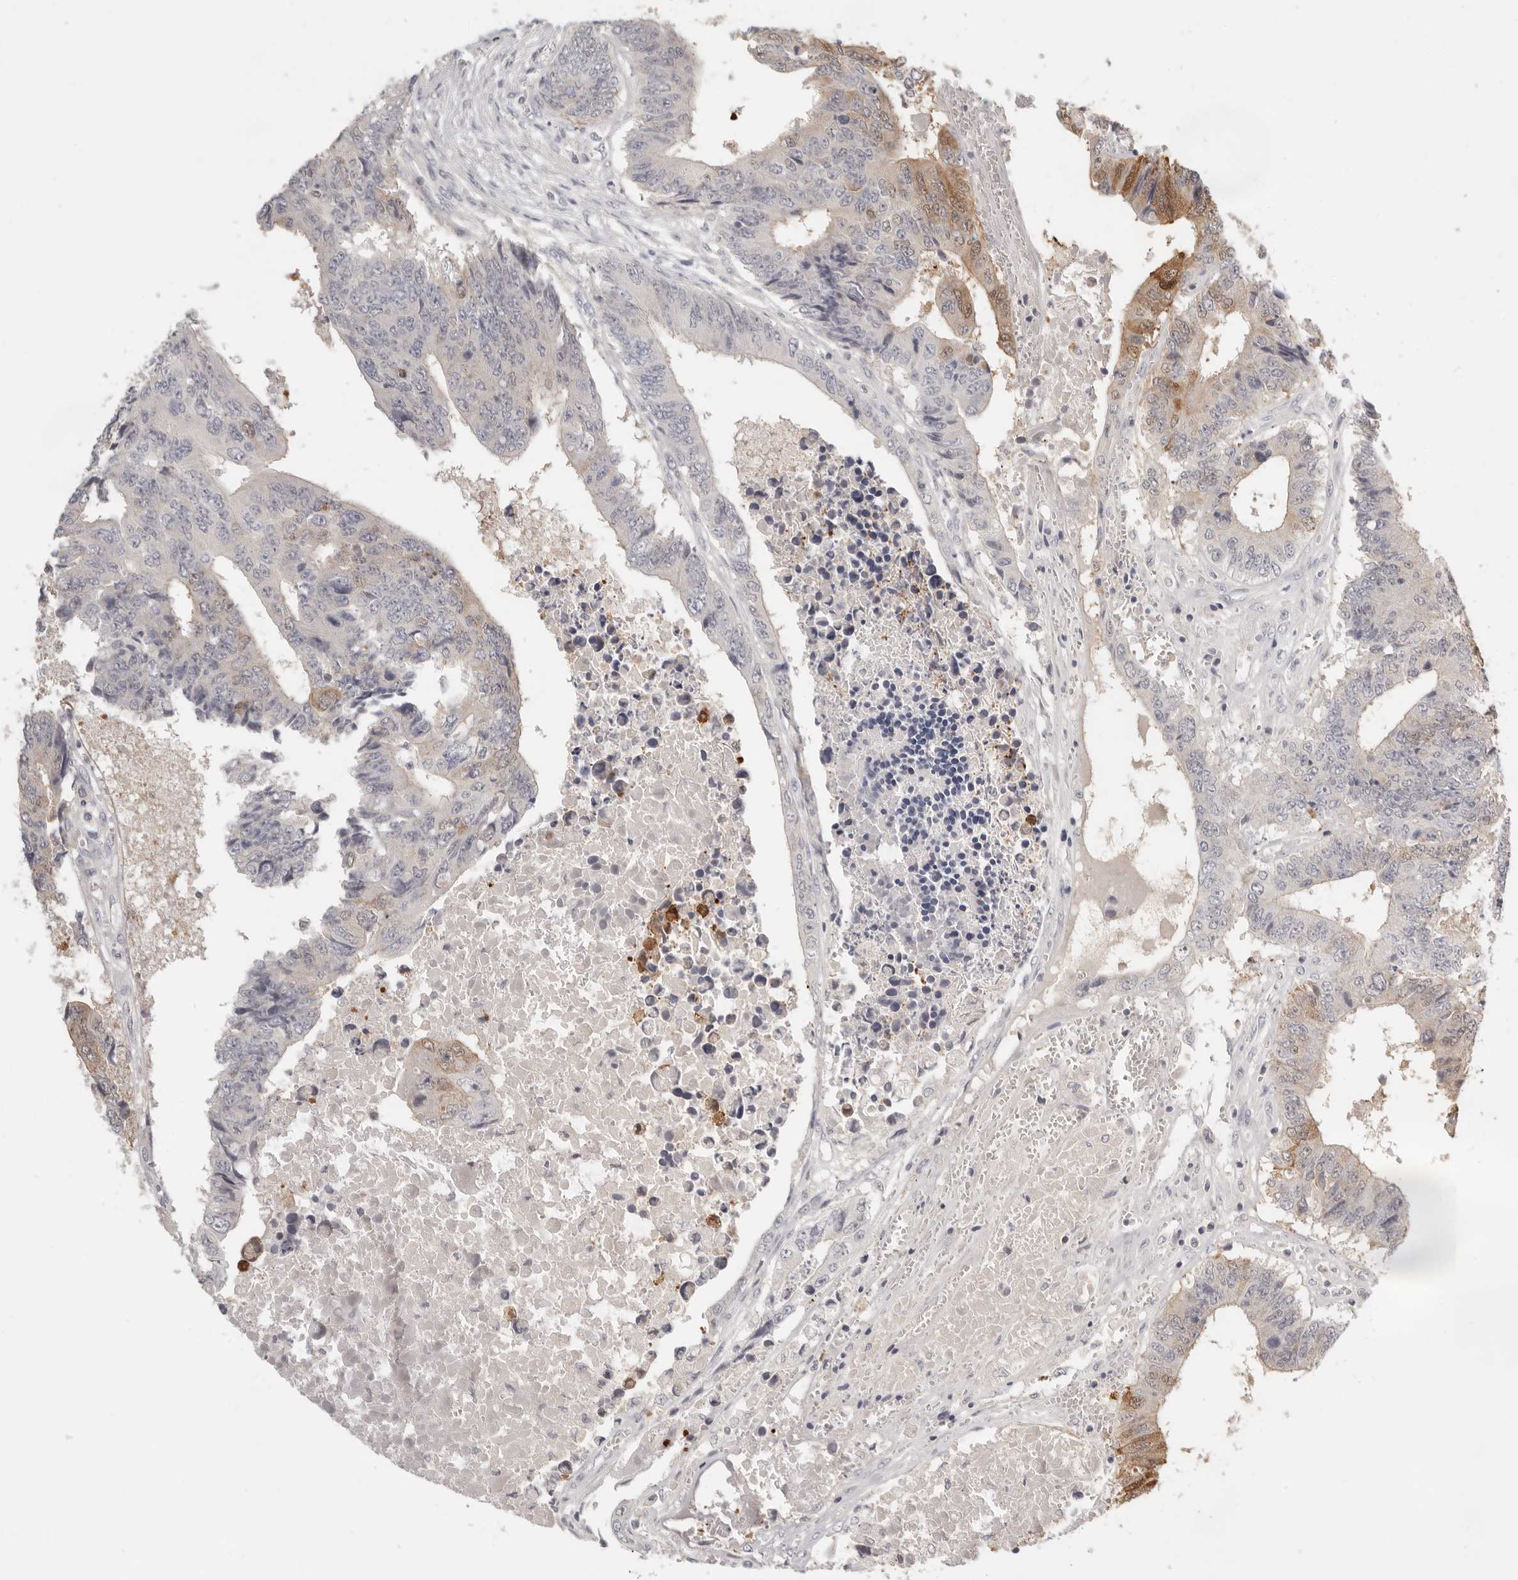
{"staining": {"intensity": "moderate", "quantity": "<25%", "location": "cytoplasmic/membranous"}, "tissue": "colorectal cancer", "cell_type": "Tumor cells", "image_type": "cancer", "snomed": [{"axis": "morphology", "description": "Adenocarcinoma, NOS"}, {"axis": "topography", "description": "Rectum"}], "caption": "Tumor cells demonstrate low levels of moderate cytoplasmic/membranous staining in about <25% of cells in adenocarcinoma (colorectal).", "gene": "FABP1", "patient": {"sex": "male", "age": 84}}